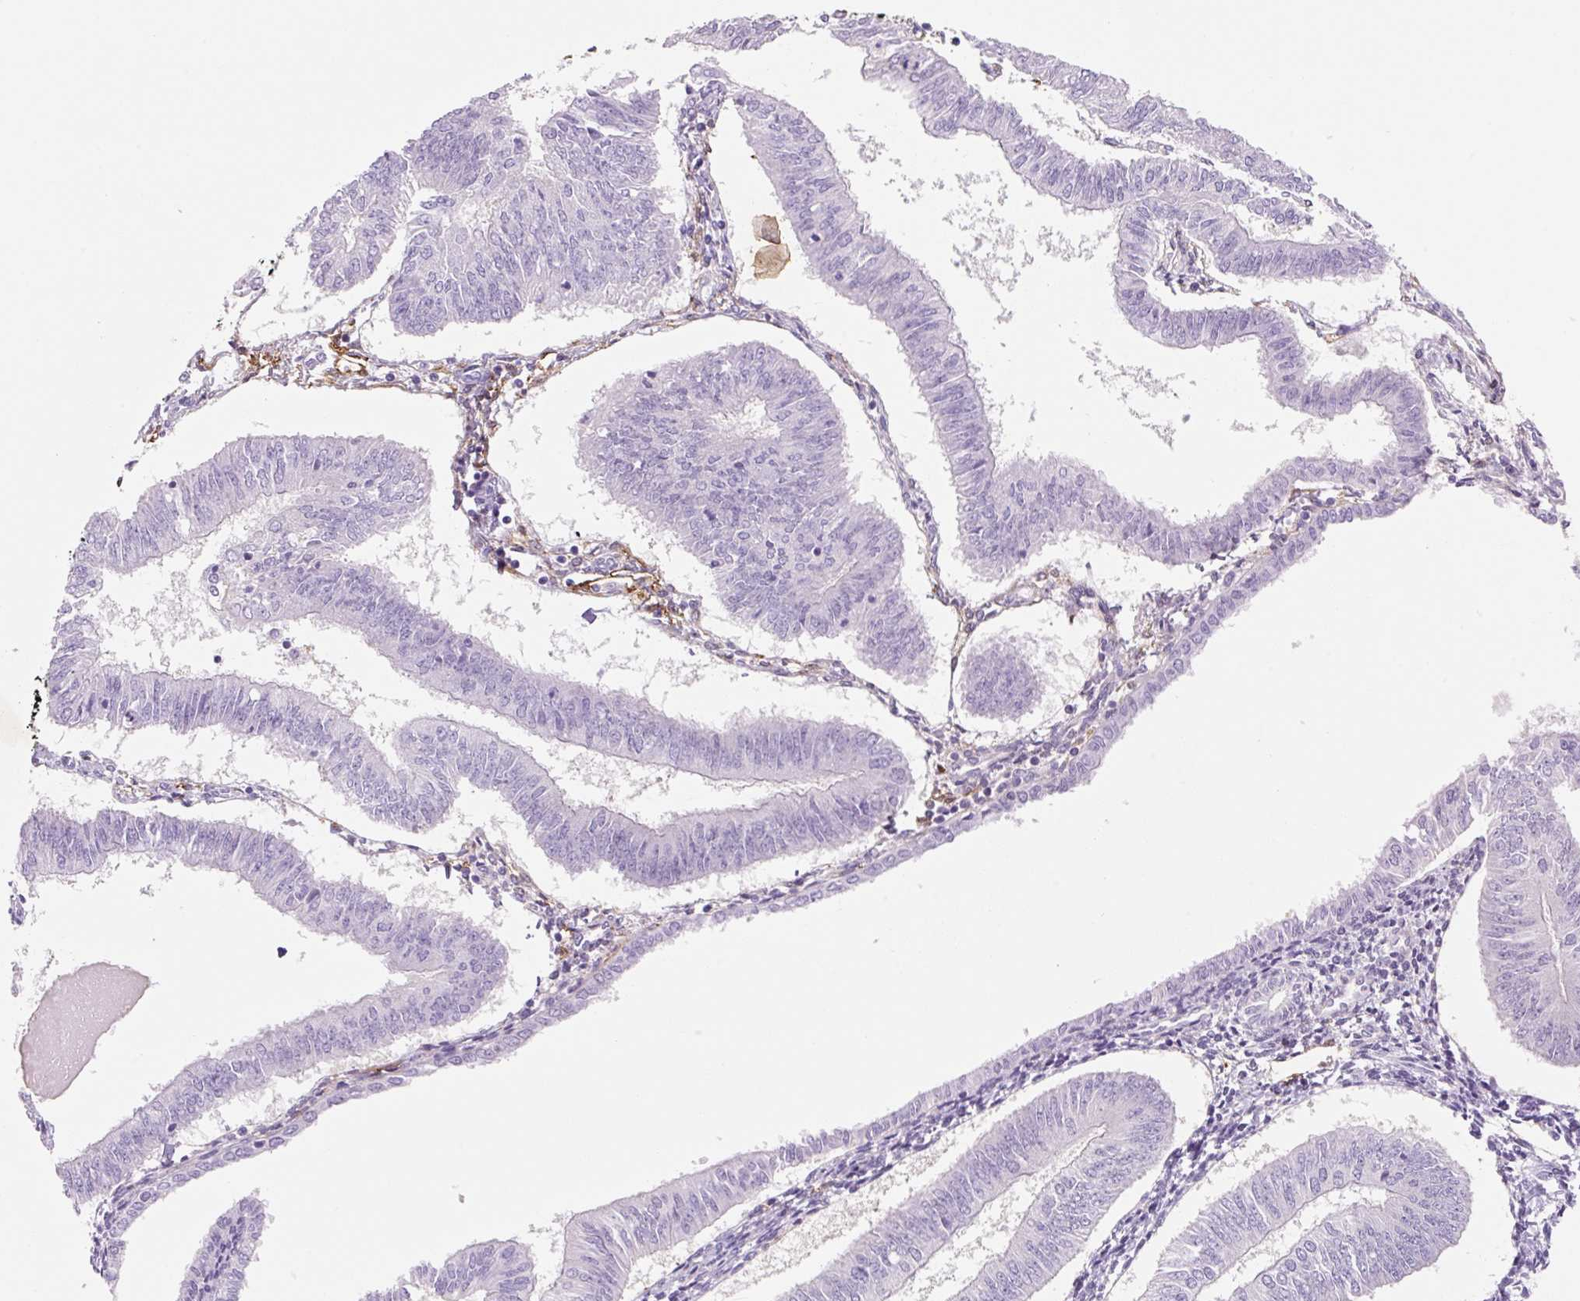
{"staining": {"intensity": "negative", "quantity": "none", "location": "none"}, "tissue": "endometrial cancer", "cell_type": "Tumor cells", "image_type": "cancer", "snomed": [{"axis": "morphology", "description": "Adenocarcinoma, NOS"}, {"axis": "topography", "description": "Endometrium"}], "caption": "This is a image of immunohistochemistry (IHC) staining of endometrial adenocarcinoma, which shows no positivity in tumor cells.", "gene": "FABP5", "patient": {"sex": "female", "age": 58}}